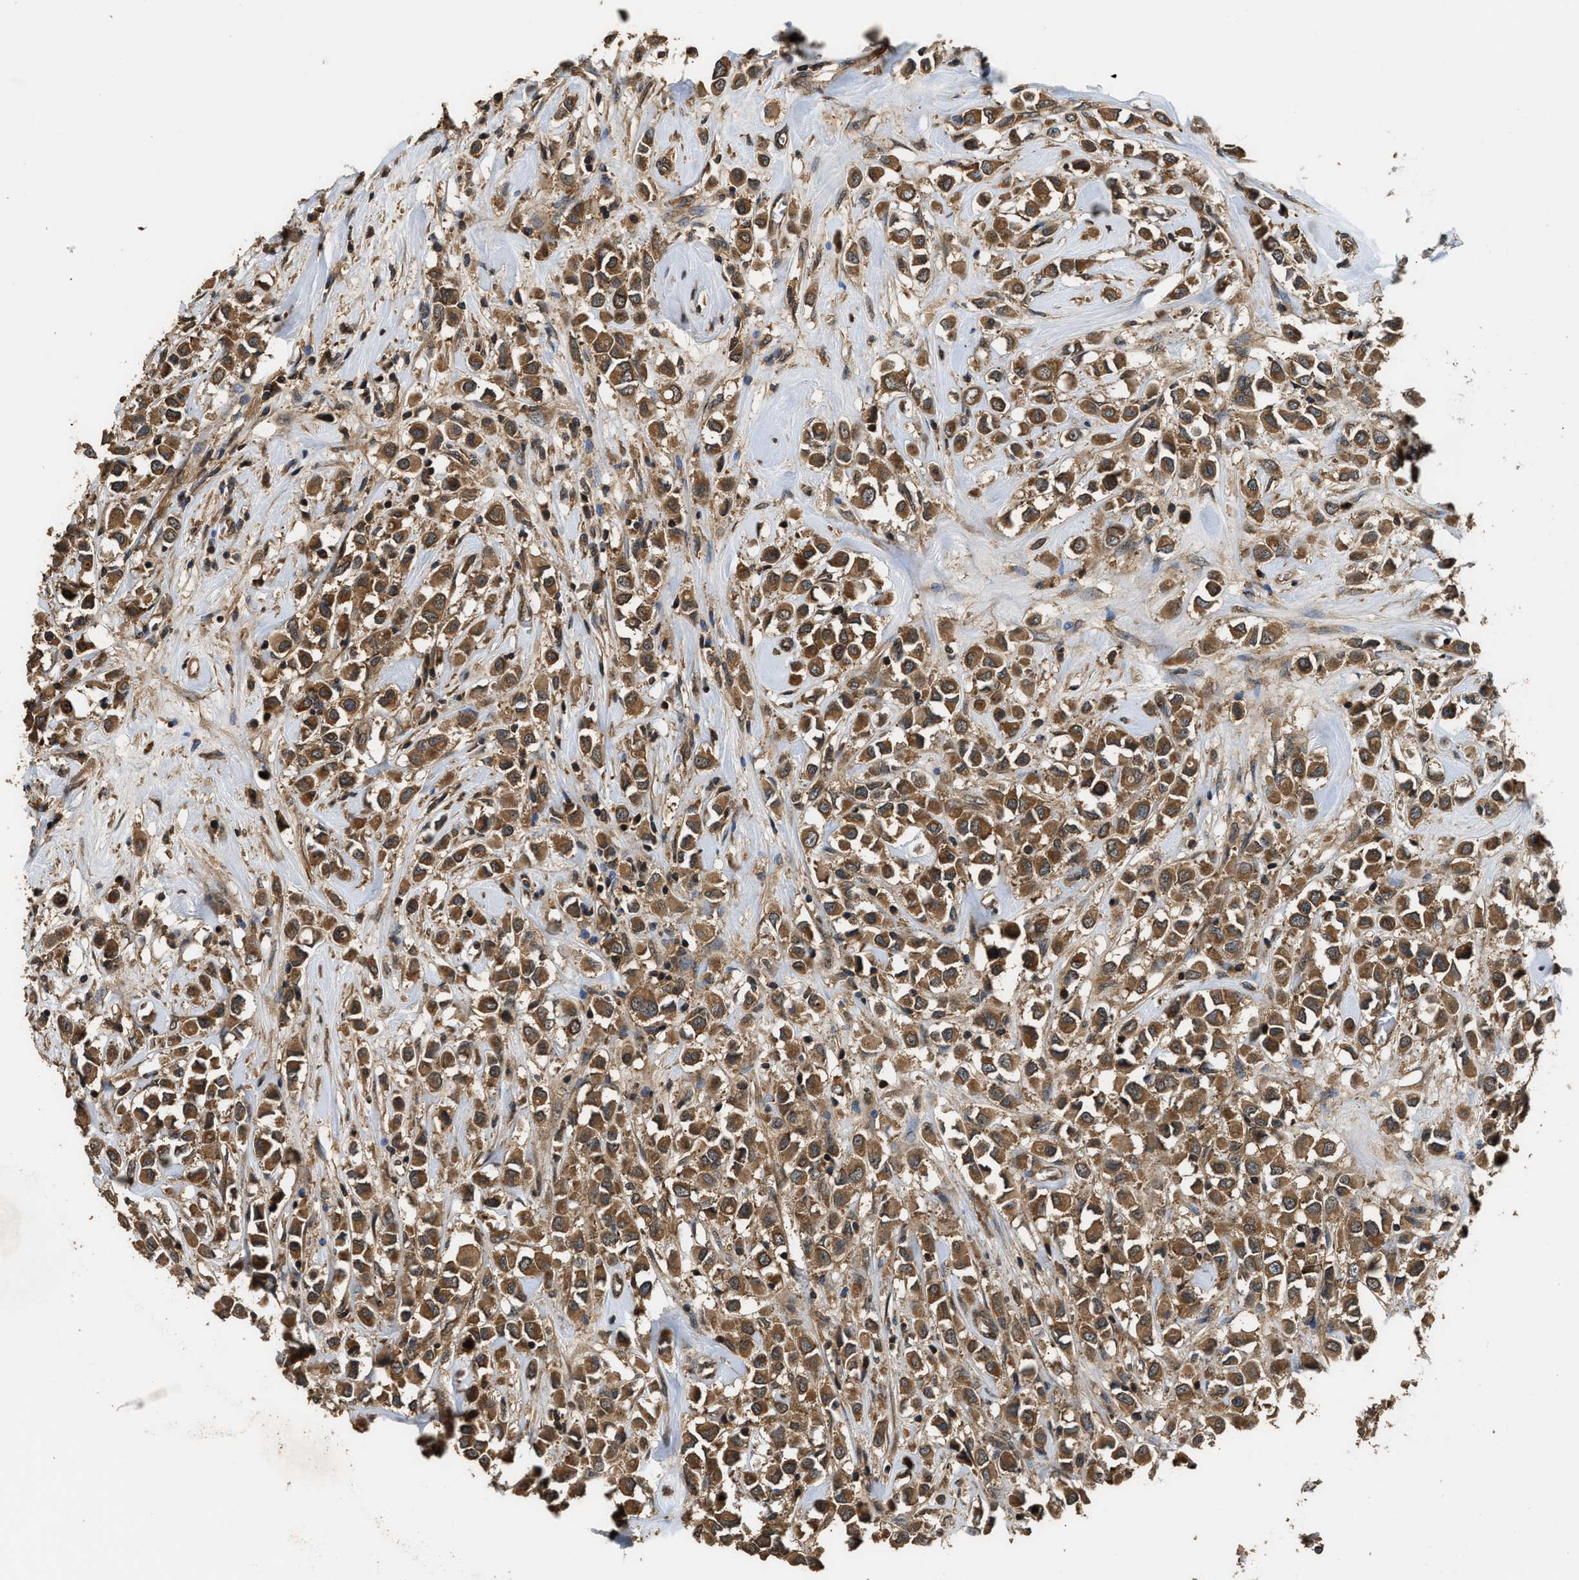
{"staining": {"intensity": "strong", "quantity": ">75%", "location": "cytoplasmic/membranous"}, "tissue": "breast cancer", "cell_type": "Tumor cells", "image_type": "cancer", "snomed": [{"axis": "morphology", "description": "Duct carcinoma"}, {"axis": "topography", "description": "Breast"}], "caption": "Protein staining shows strong cytoplasmic/membranous staining in approximately >75% of tumor cells in breast cancer.", "gene": "DNAJC2", "patient": {"sex": "female", "age": 61}}